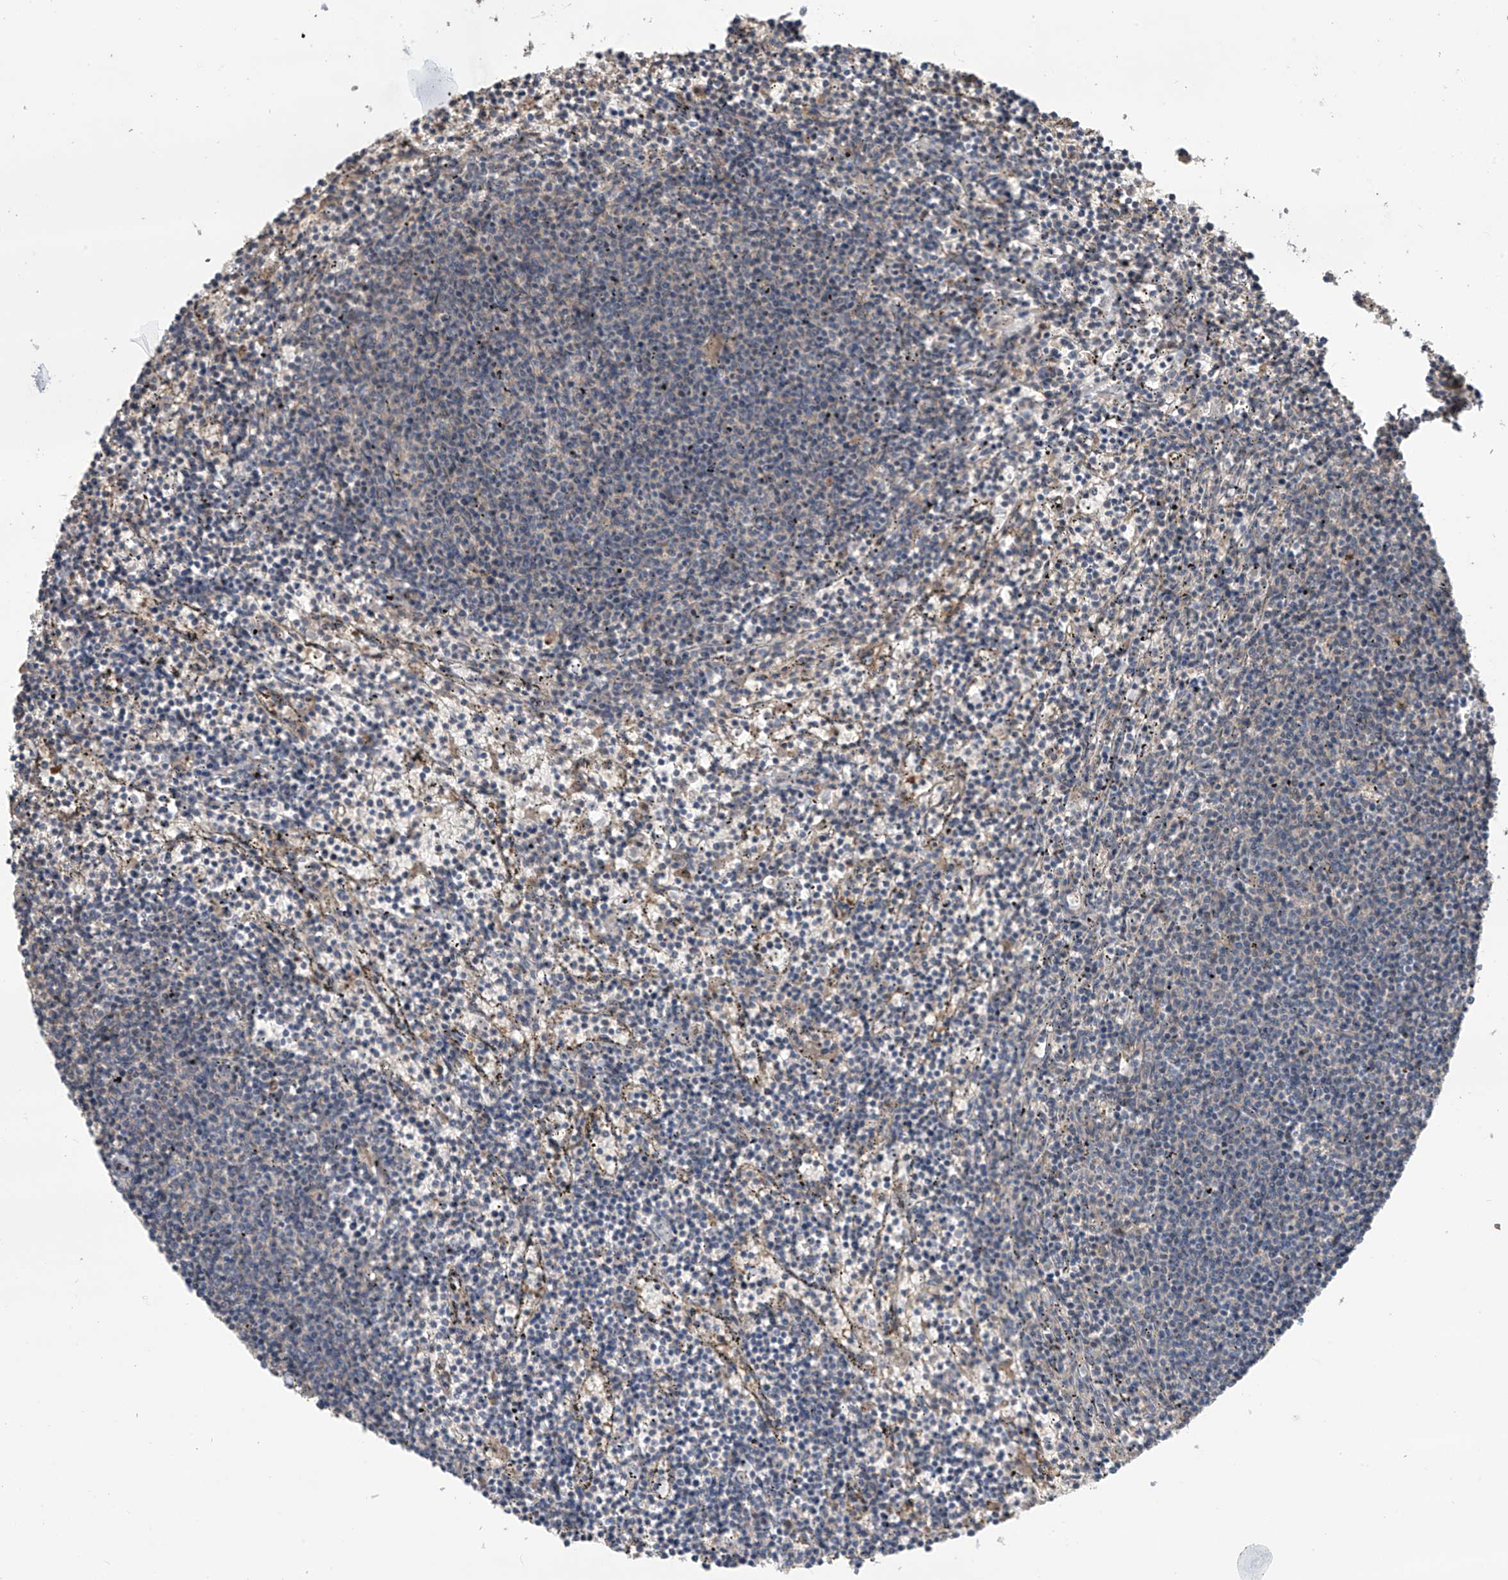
{"staining": {"intensity": "negative", "quantity": "none", "location": "none"}, "tissue": "lymphoma", "cell_type": "Tumor cells", "image_type": "cancer", "snomed": [{"axis": "morphology", "description": "Malignant lymphoma, non-Hodgkin's type, Low grade"}, {"axis": "topography", "description": "Spleen"}], "caption": "The immunohistochemistry (IHC) photomicrograph has no significant positivity in tumor cells of lymphoma tissue.", "gene": "PHACTR4", "patient": {"sex": "female", "age": 50}}